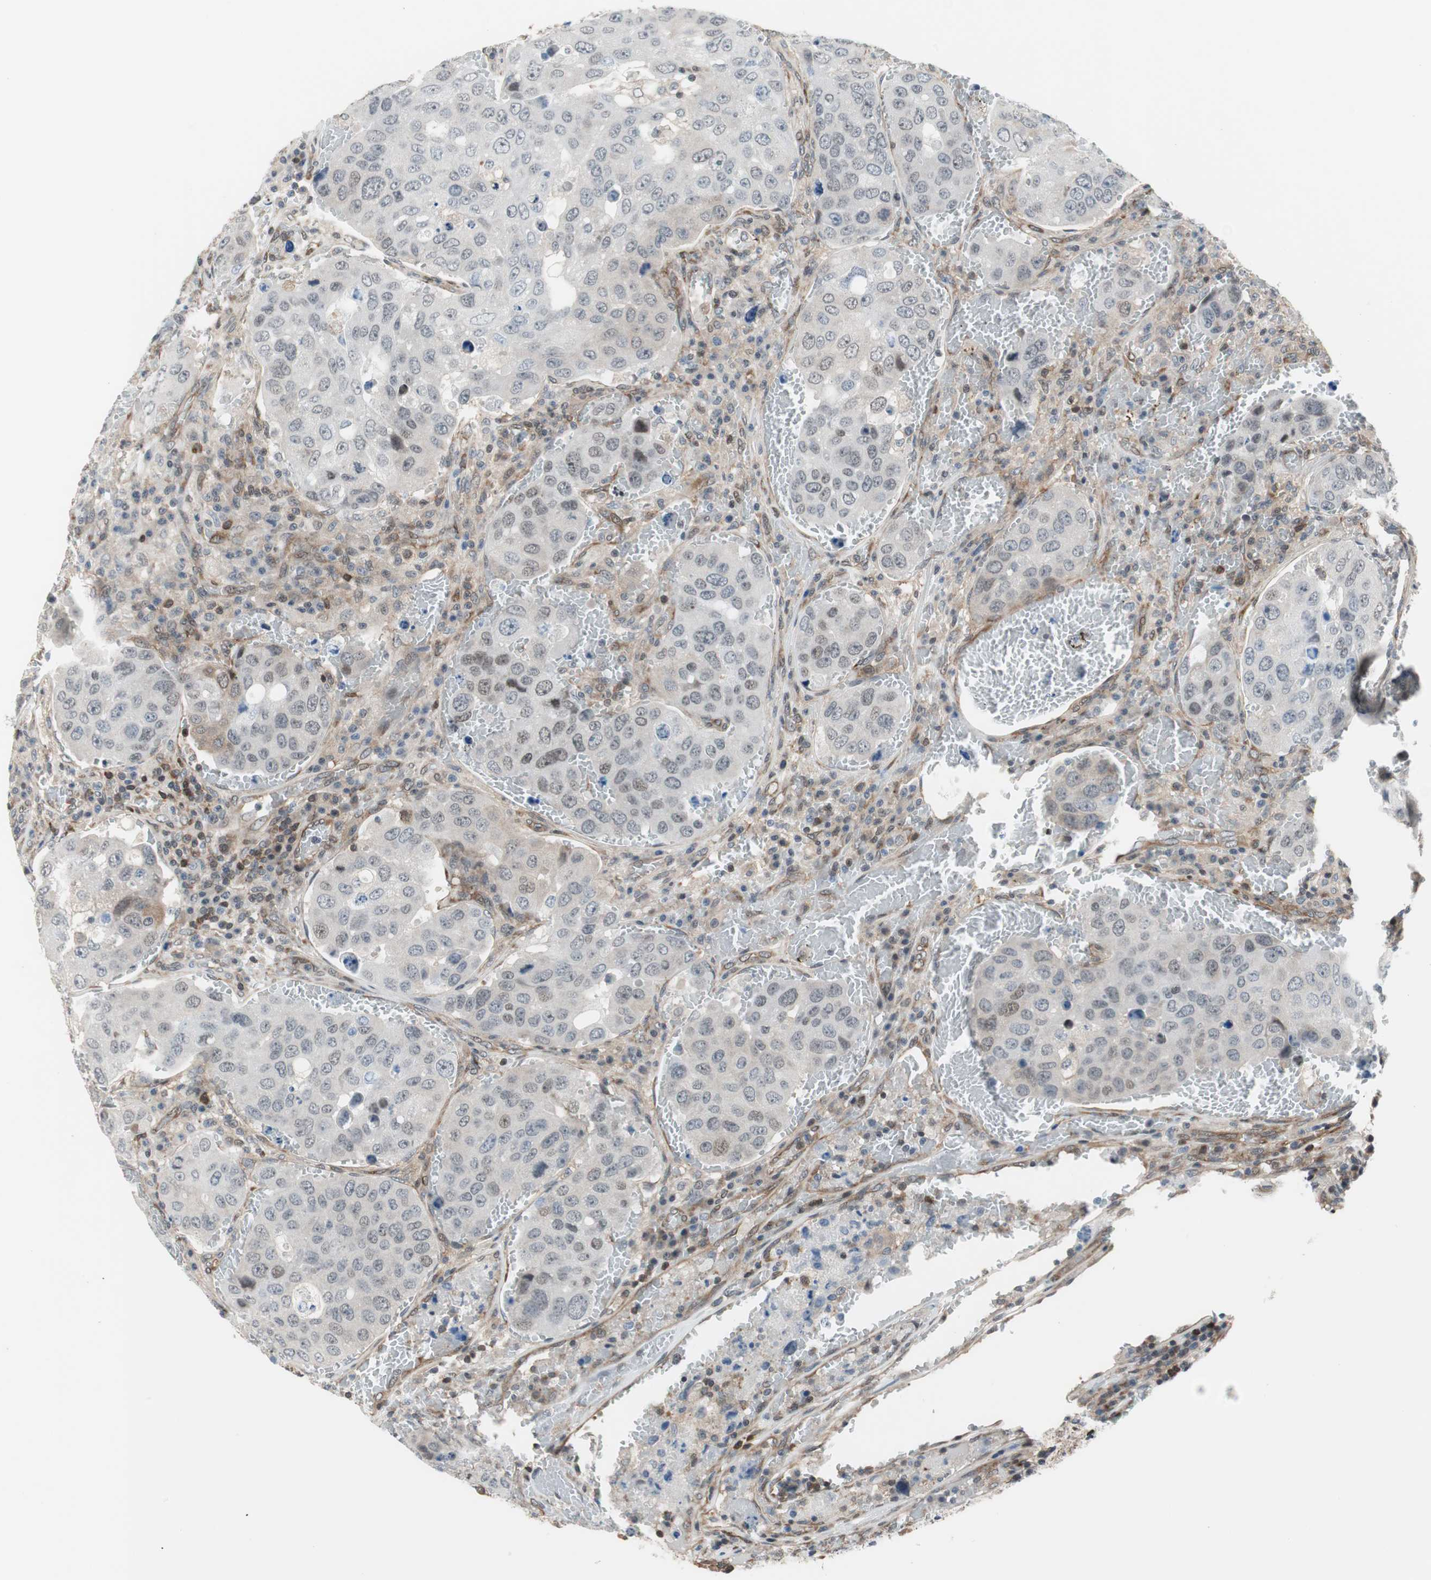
{"staining": {"intensity": "negative", "quantity": "none", "location": "none"}, "tissue": "urothelial cancer", "cell_type": "Tumor cells", "image_type": "cancer", "snomed": [{"axis": "morphology", "description": "Urothelial carcinoma, High grade"}, {"axis": "topography", "description": "Lymph node"}, {"axis": "topography", "description": "Urinary bladder"}], "caption": "Tumor cells are negative for brown protein staining in urothelial cancer.", "gene": "ZNF512B", "patient": {"sex": "male", "age": 51}}